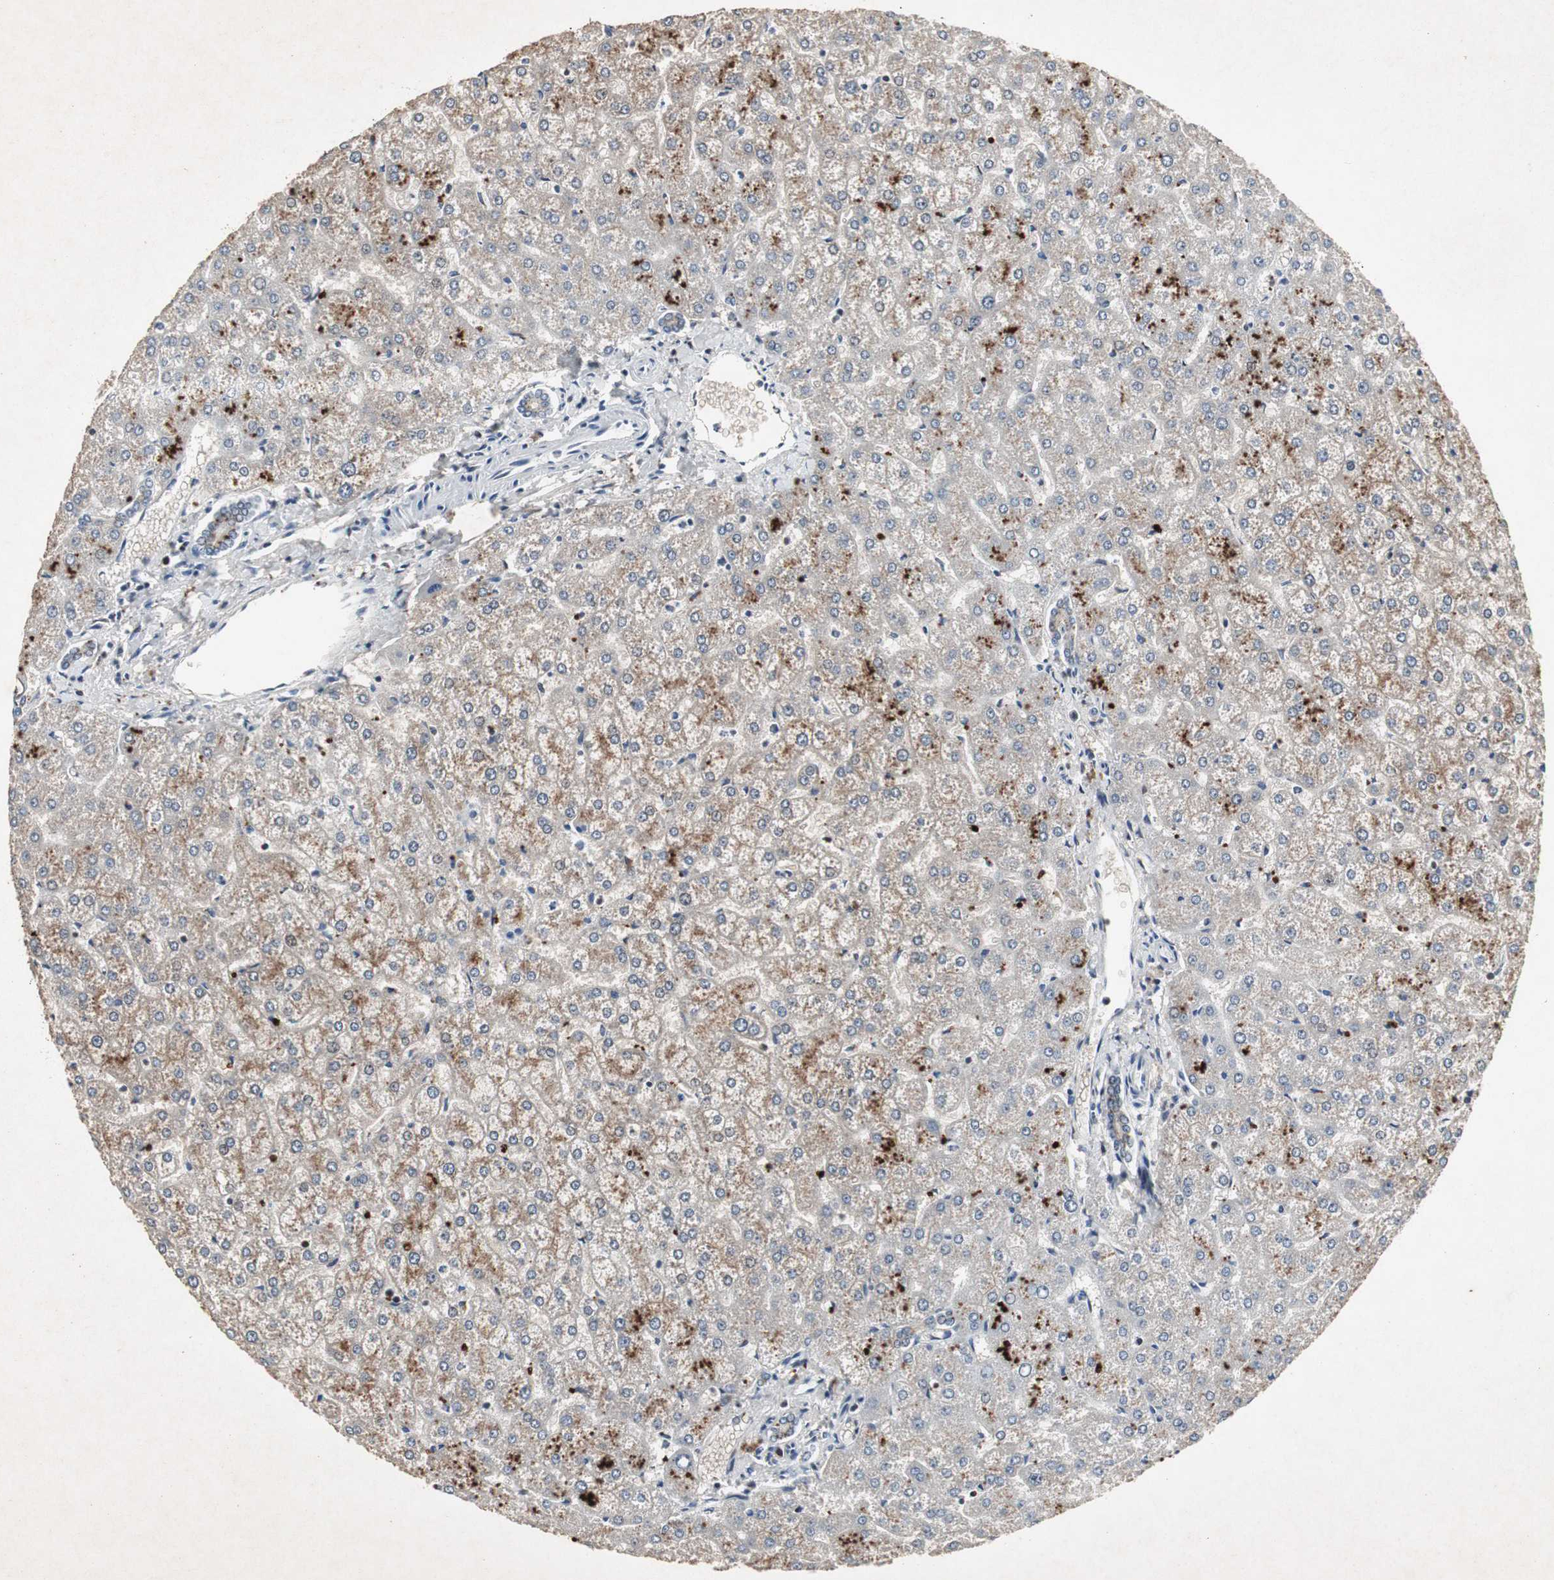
{"staining": {"intensity": "negative", "quantity": "none", "location": "none"}, "tissue": "liver", "cell_type": "Cholangiocytes", "image_type": "normal", "snomed": [{"axis": "morphology", "description": "Normal tissue, NOS"}, {"axis": "topography", "description": "Liver"}], "caption": "Micrograph shows no significant protein expression in cholangiocytes of benign liver.", "gene": "ZNF396", "patient": {"sex": "female", "age": 32}}